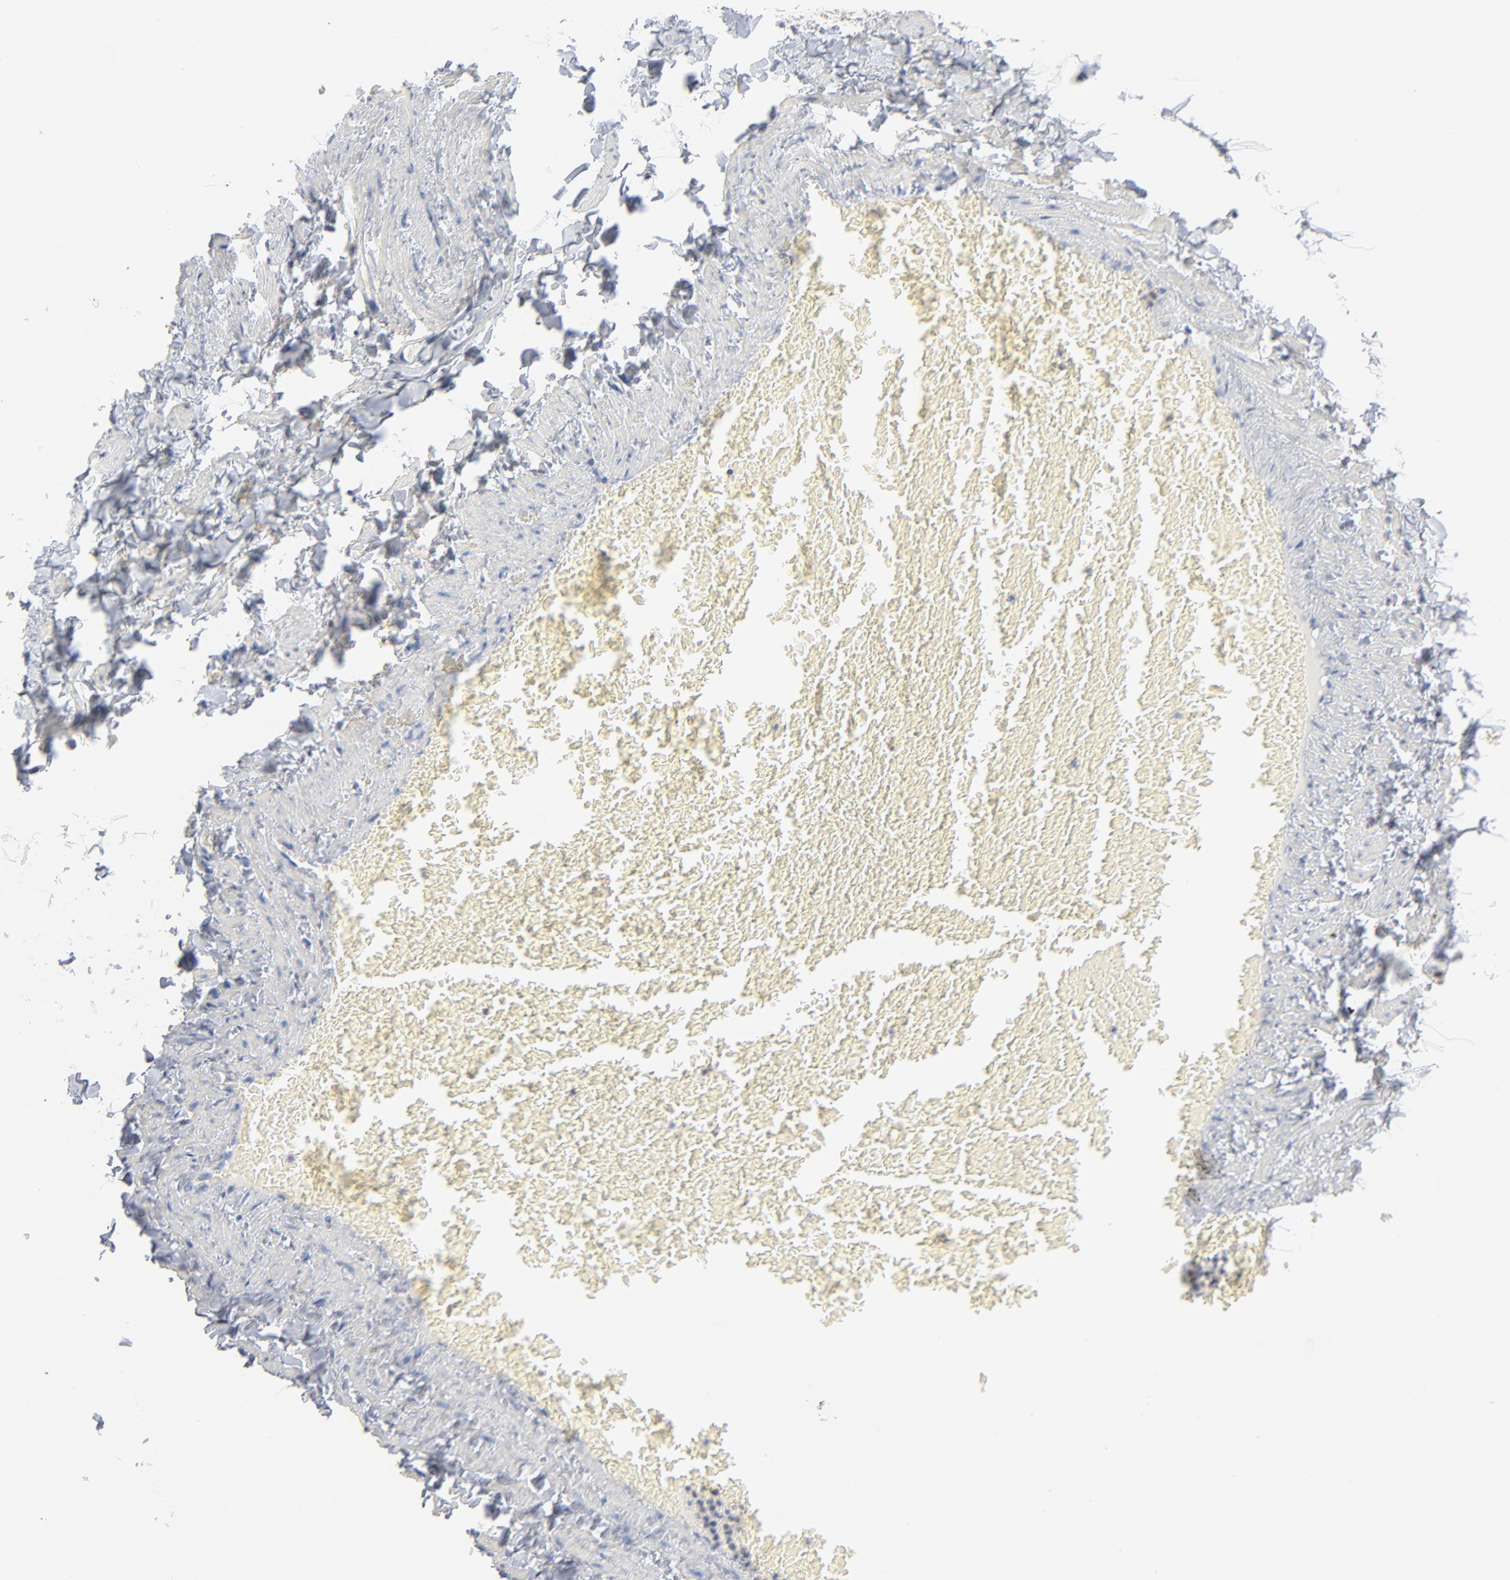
{"staining": {"intensity": "negative", "quantity": "none", "location": "none"}, "tissue": "adipose tissue", "cell_type": "Adipocytes", "image_type": "normal", "snomed": [{"axis": "morphology", "description": "Normal tissue, NOS"}, {"axis": "topography", "description": "Vascular tissue"}], "caption": "A histopathology image of adipose tissue stained for a protein shows no brown staining in adipocytes.", "gene": "PTK2B", "patient": {"sex": "male", "age": 41}}